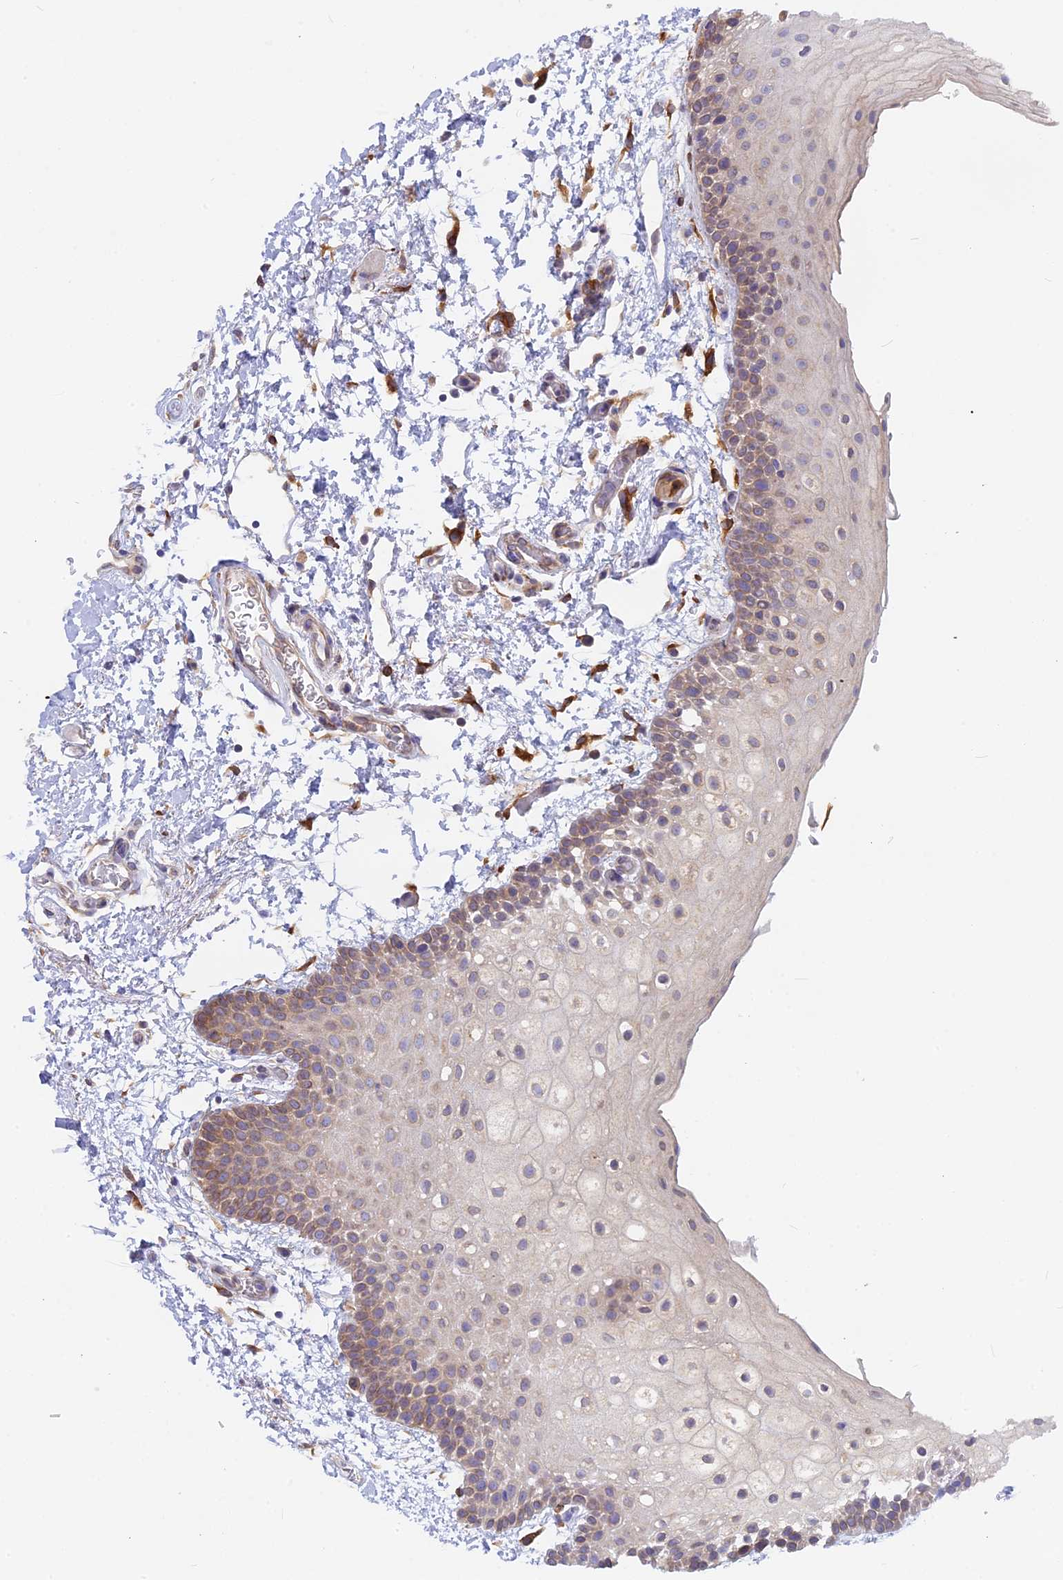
{"staining": {"intensity": "moderate", "quantity": "<25%", "location": "cytoplasmic/membranous"}, "tissue": "oral mucosa", "cell_type": "Squamous epithelial cells", "image_type": "normal", "snomed": [{"axis": "morphology", "description": "Normal tissue, NOS"}, {"axis": "topography", "description": "Oral tissue"}], "caption": "Protein expression analysis of benign oral mucosa demonstrates moderate cytoplasmic/membranous staining in approximately <25% of squamous epithelial cells. (Stains: DAB (3,3'-diaminobenzidine) in brown, nuclei in blue, Microscopy: brightfield microscopy at high magnification).", "gene": "TLCD1", "patient": {"sex": "male", "age": 62}}